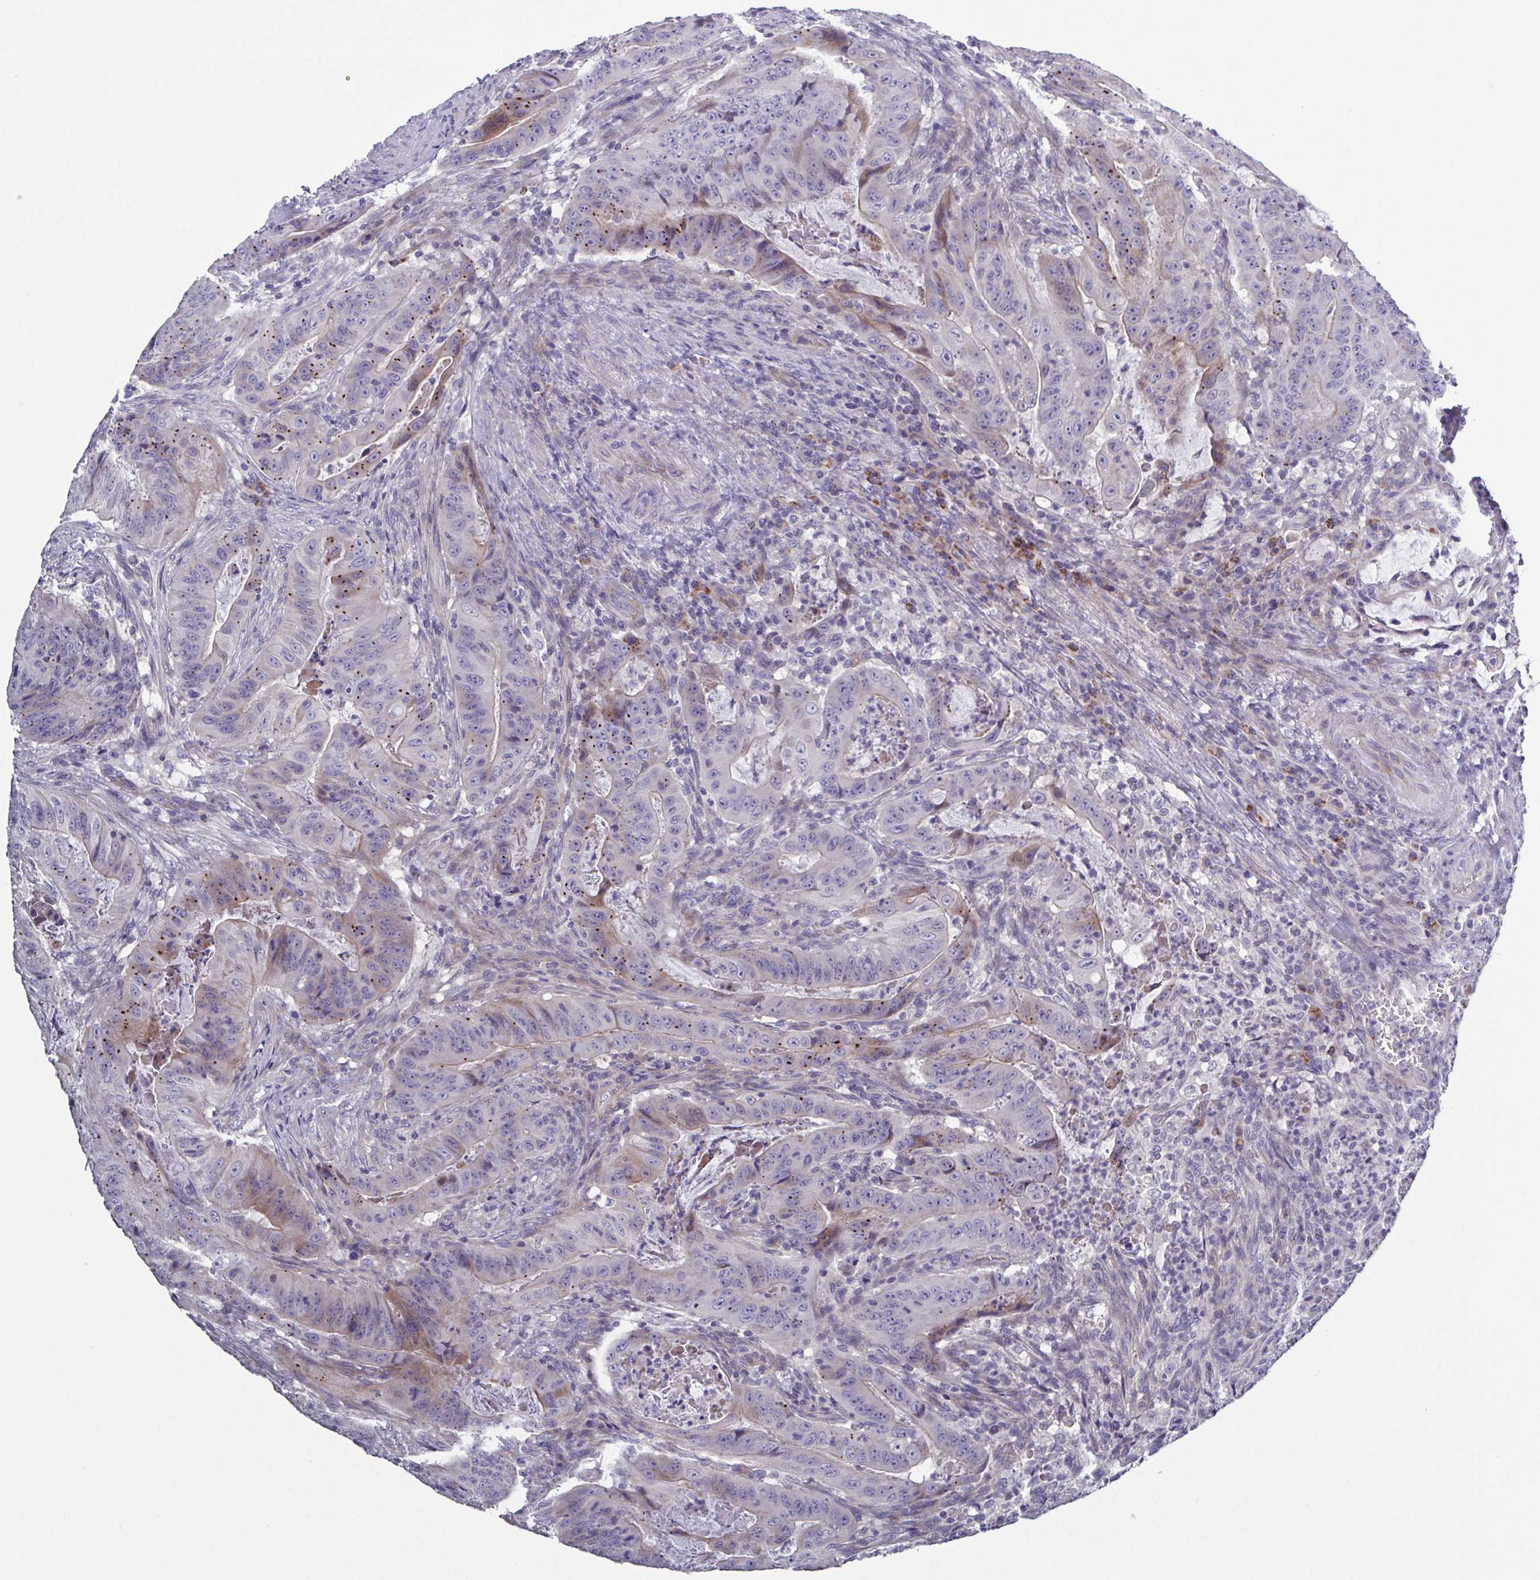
{"staining": {"intensity": "moderate", "quantity": "<25%", "location": "cytoplasmic/membranous"}, "tissue": "colorectal cancer", "cell_type": "Tumor cells", "image_type": "cancer", "snomed": [{"axis": "morphology", "description": "Adenocarcinoma, NOS"}, {"axis": "topography", "description": "Colon"}], "caption": "High-power microscopy captured an immunohistochemistry (IHC) image of colorectal adenocarcinoma, revealing moderate cytoplasmic/membranous staining in about <25% of tumor cells.", "gene": "GLDC", "patient": {"sex": "male", "age": 33}}